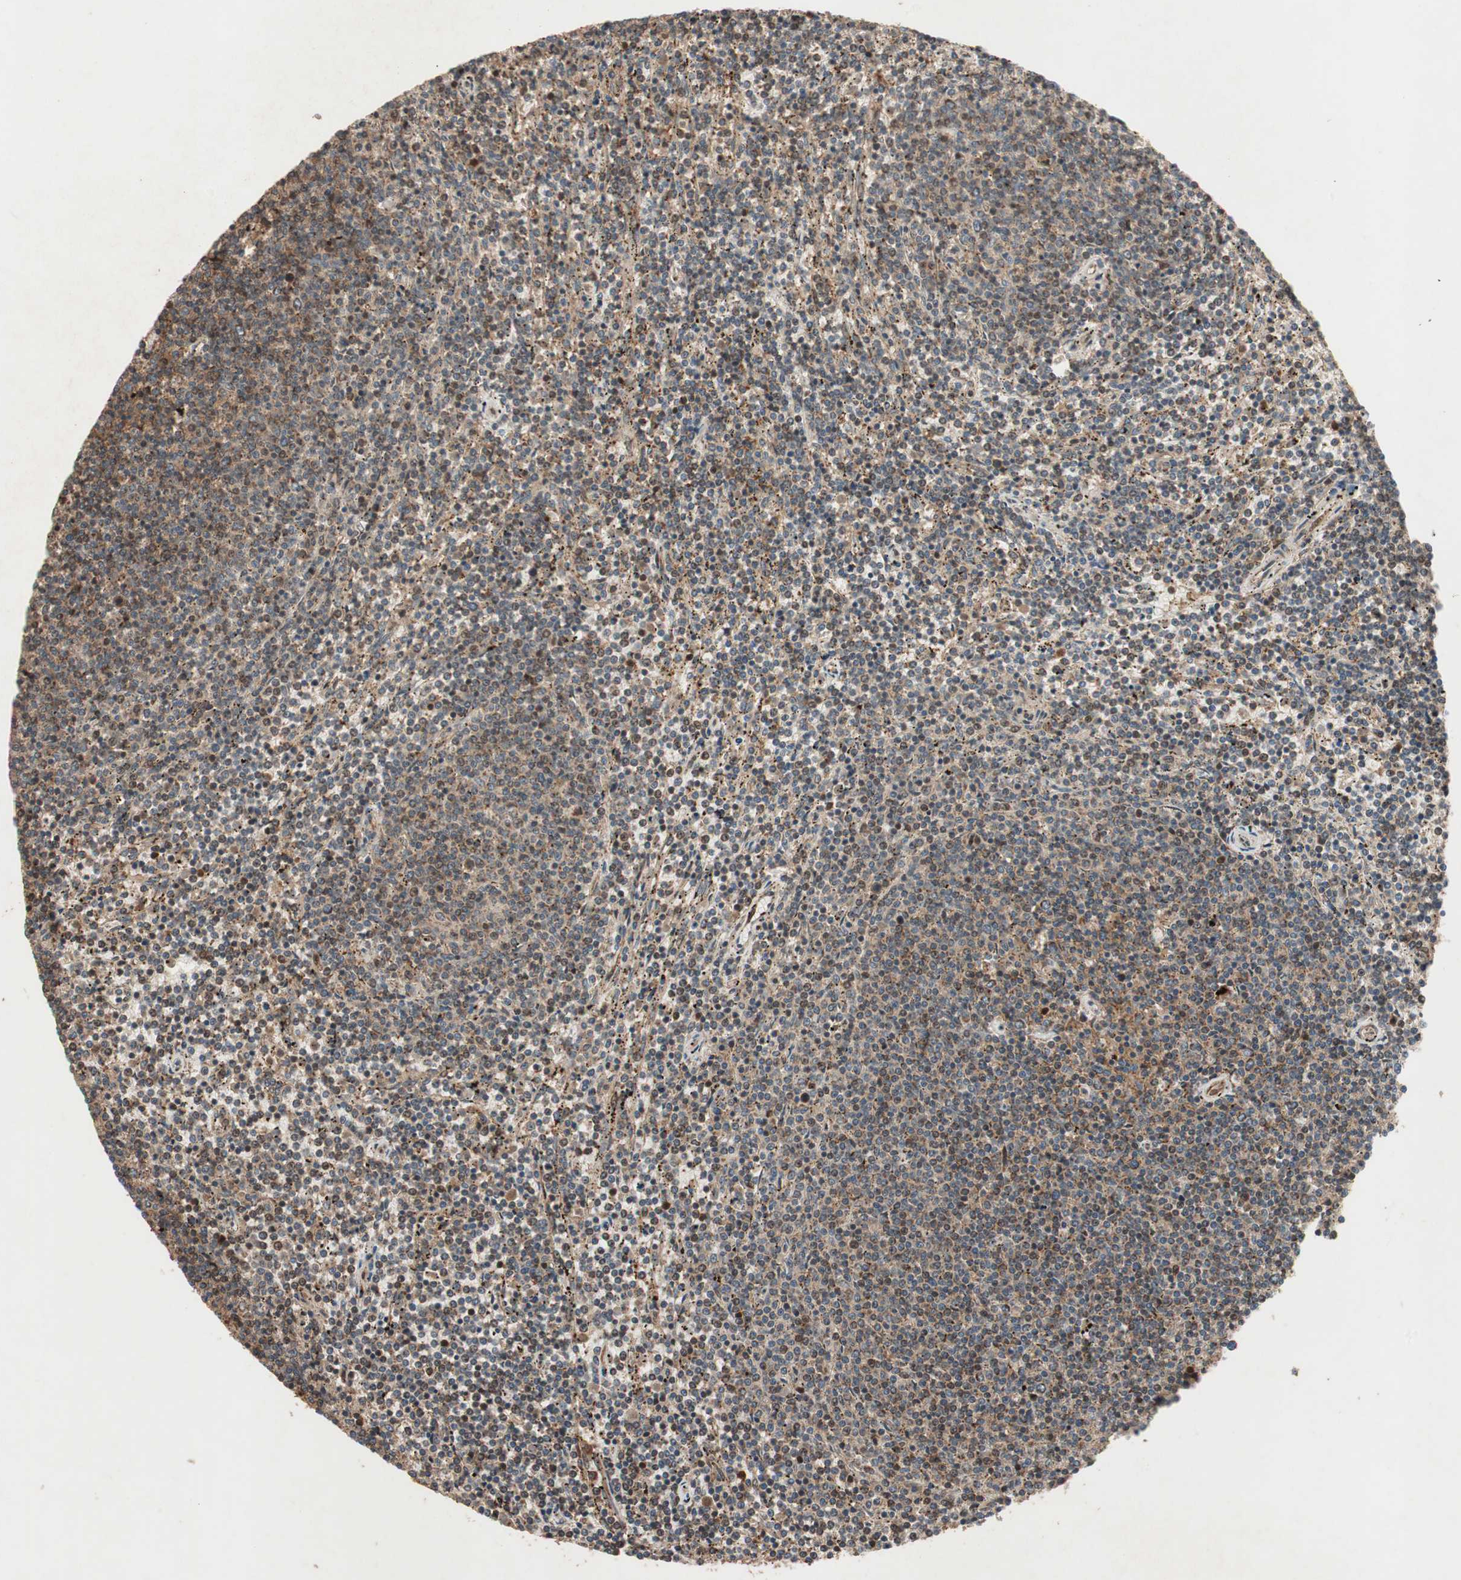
{"staining": {"intensity": "moderate", "quantity": "25%-75%", "location": "cytoplasmic/membranous"}, "tissue": "lymphoma", "cell_type": "Tumor cells", "image_type": "cancer", "snomed": [{"axis": "morphology", "description": "Malignant lymphoma, non-Hodgkin's type, Low grade"}, {"axis": "topography", "description": "Spleen"}], "caption": "Protein staining of lymphoma tissue exhibits moderate cytoplasmic/membranous positivity in approximately 25%-75% of tumor cells.", "gene": "RAB1A", "patient": {"sex": "female", "age": 50}}